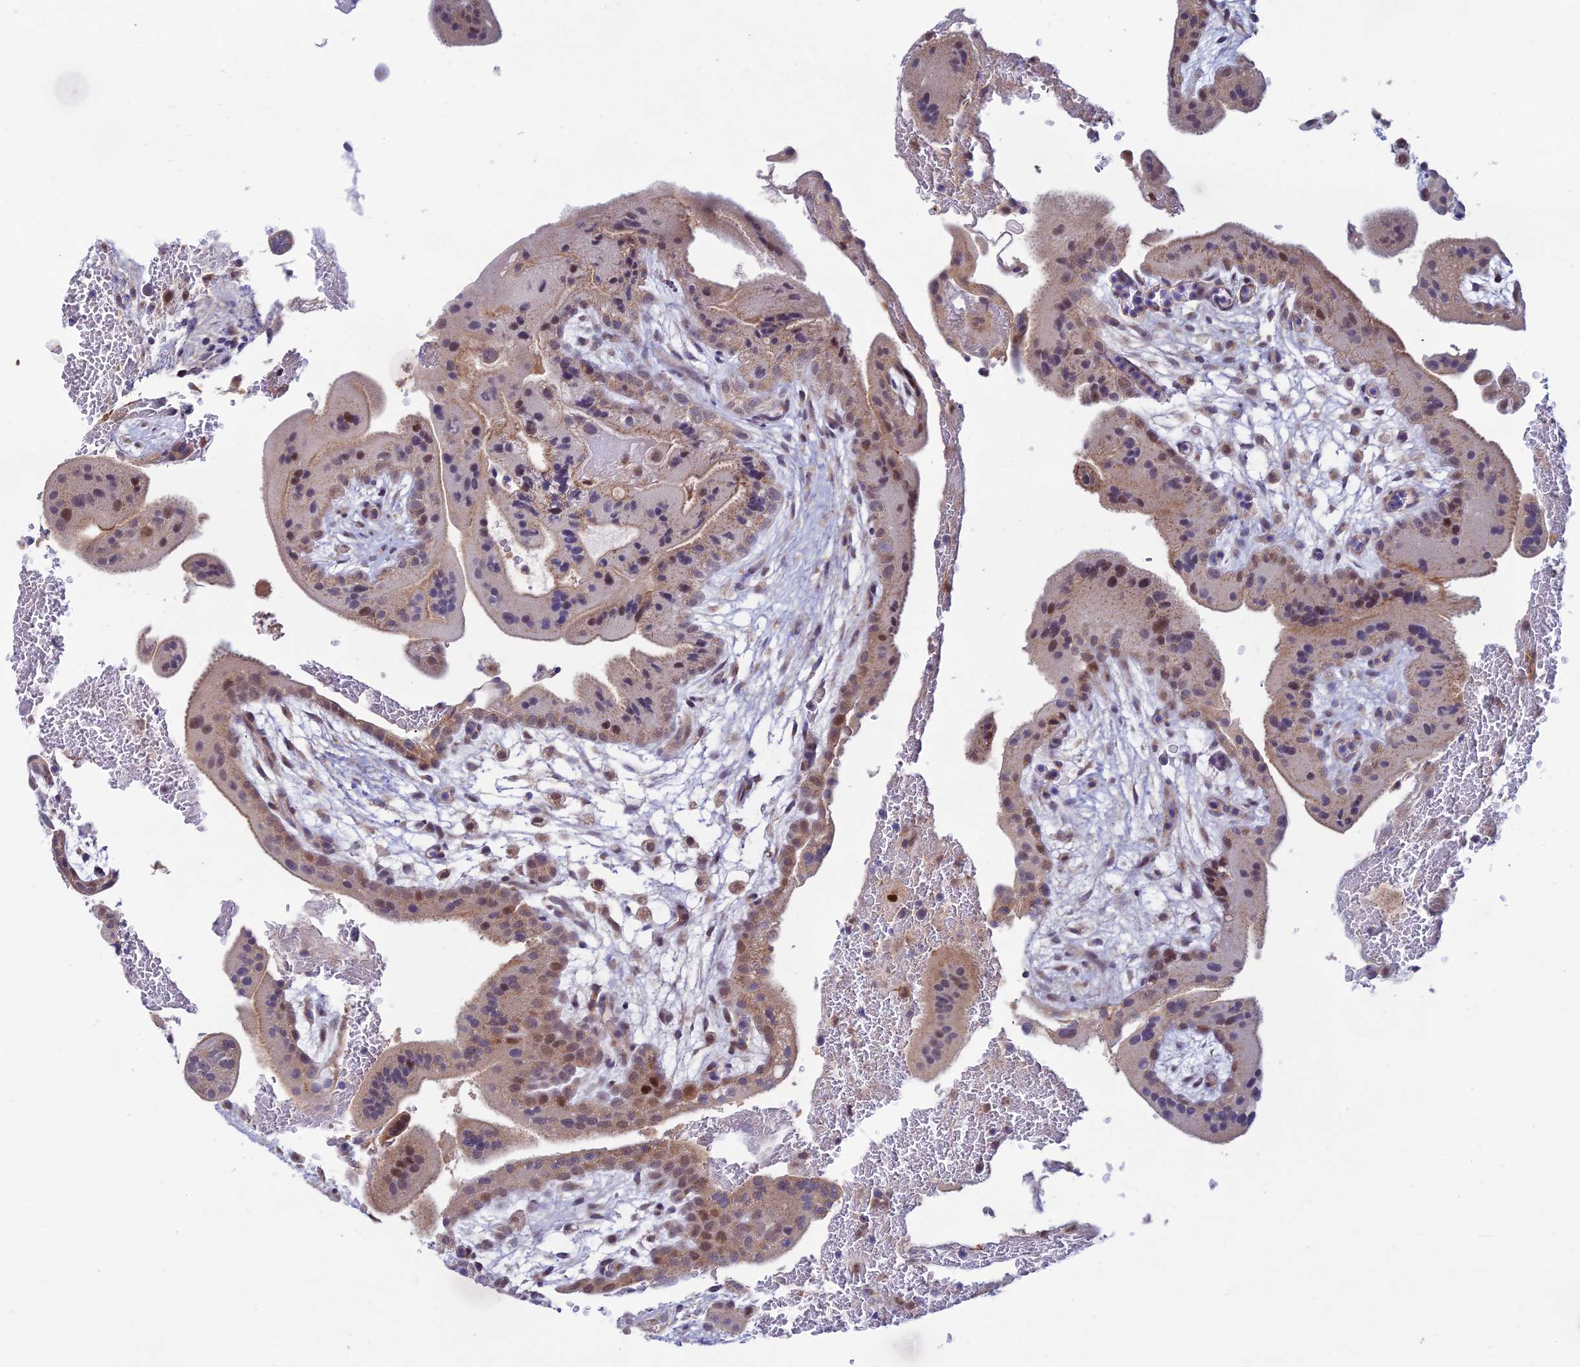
{"staining": {"intensity": "moderate", "quantity": ">75%", "location": "cytoplasmic/membranous,nuclear"}, "tissue": "placenta", "cell_type": "Decidual cells", "image_type": "normal", "snomed": [{"axis": "morphology", "description": "Normal tissue, NOS"}, {"axis": "topography", "description": "Placenta"}], "caption": "Immunohistochemistry staining of normal placenta, which exhibits medium levels of moderate cytoplasmic/membranous,nuclear expression in approximately >75% of decidual cells indicating moderate cytoplasmic/membranous,nuclear protein staining. The staining was performed using DAB (brown) for protein detection and nuclei were counterstained in hematoxylin (blue).", "gene": "FASTKD5", "patient": {"sex": "female", "age": 35}}